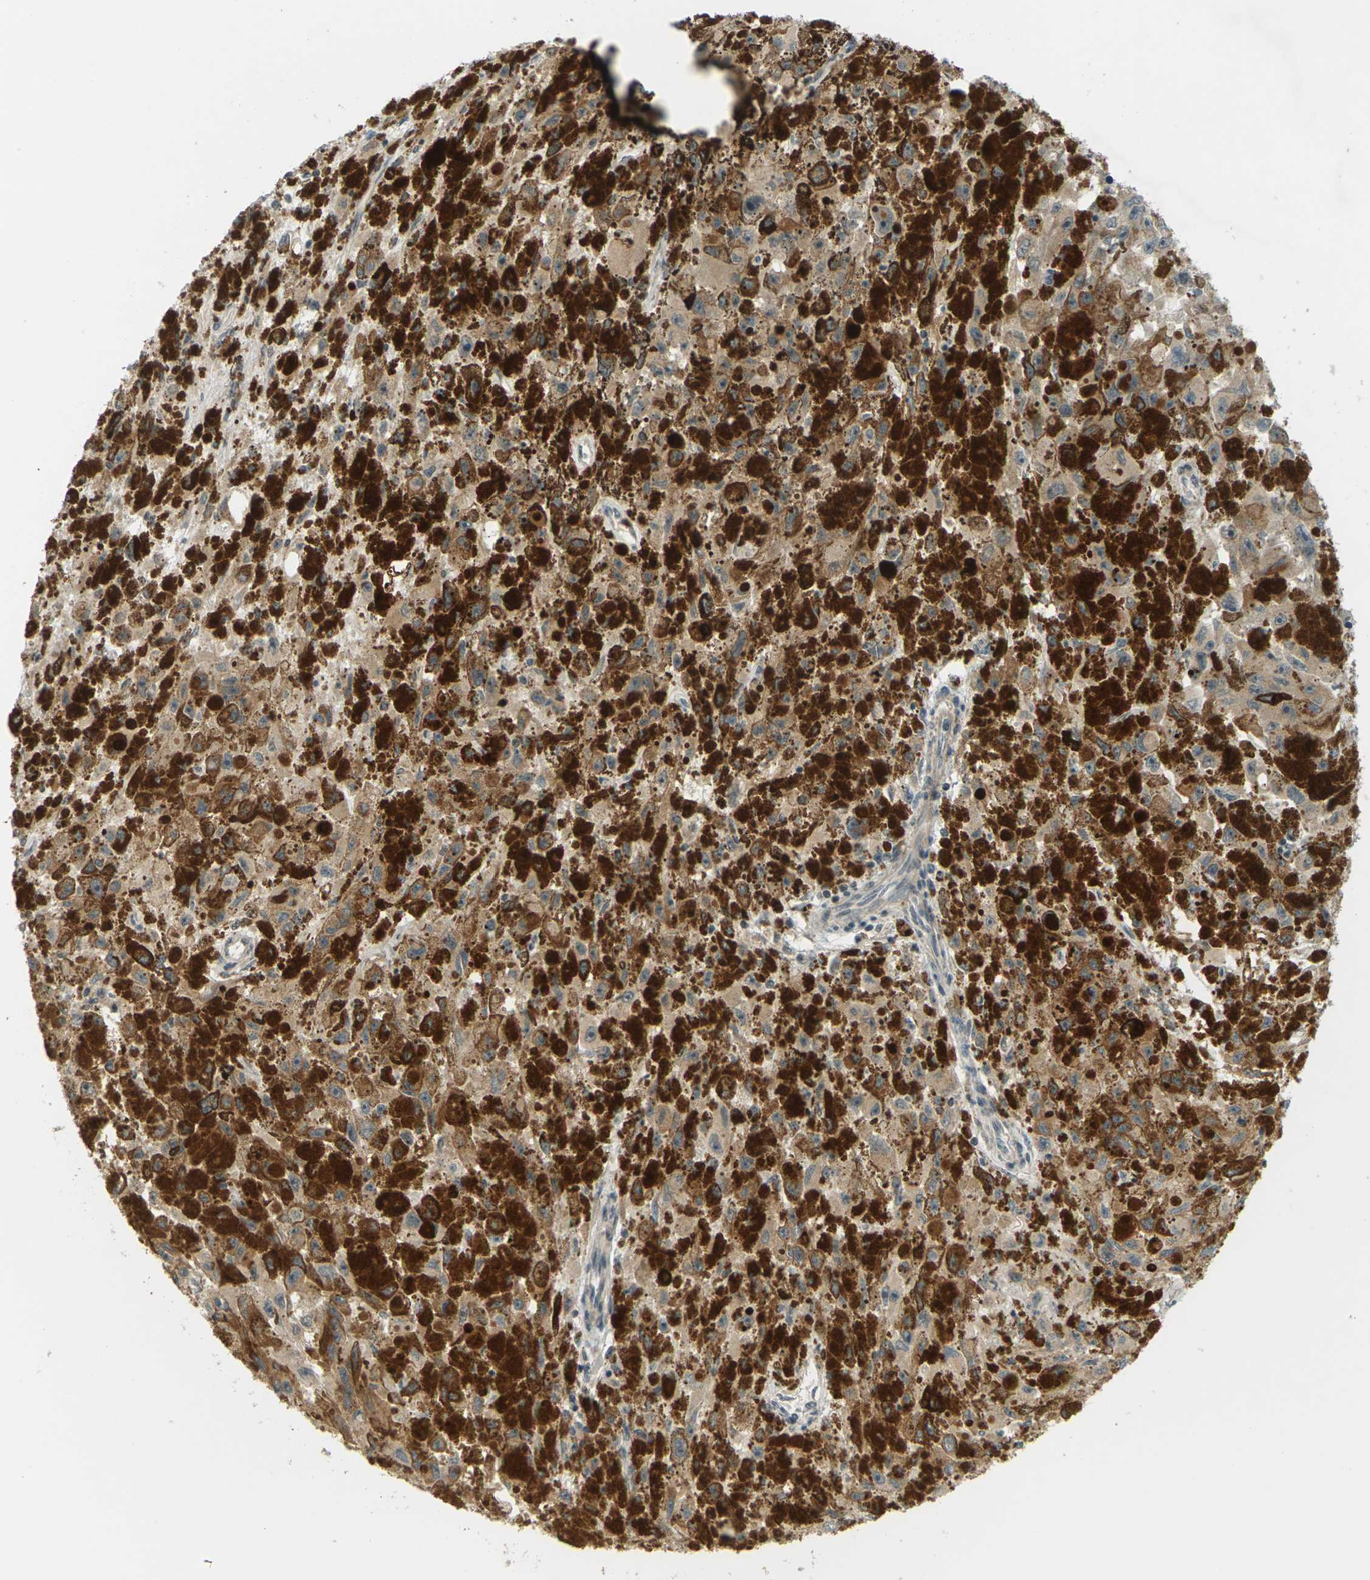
{"staining": {"intensity": "moderate", "quantity": ">75%", "location": "cytoplasmic/membranous"}, "tissue": "melanoma", "cell_type": "Tumor cells", "image_type": "cancer", "snomed": [{"axis": "morphology", "description": "Malignant melanoma, NOS"}, {"axis": "topography", "description": "Skin"}], "caption": "Melanoma stained for a protein (brown) reveals moderate cytoplasmic/membranous positive staining in about >75% of tumor cells.", "gene": "SOCS6", "patient": {"sex": "female", "age": 104}}